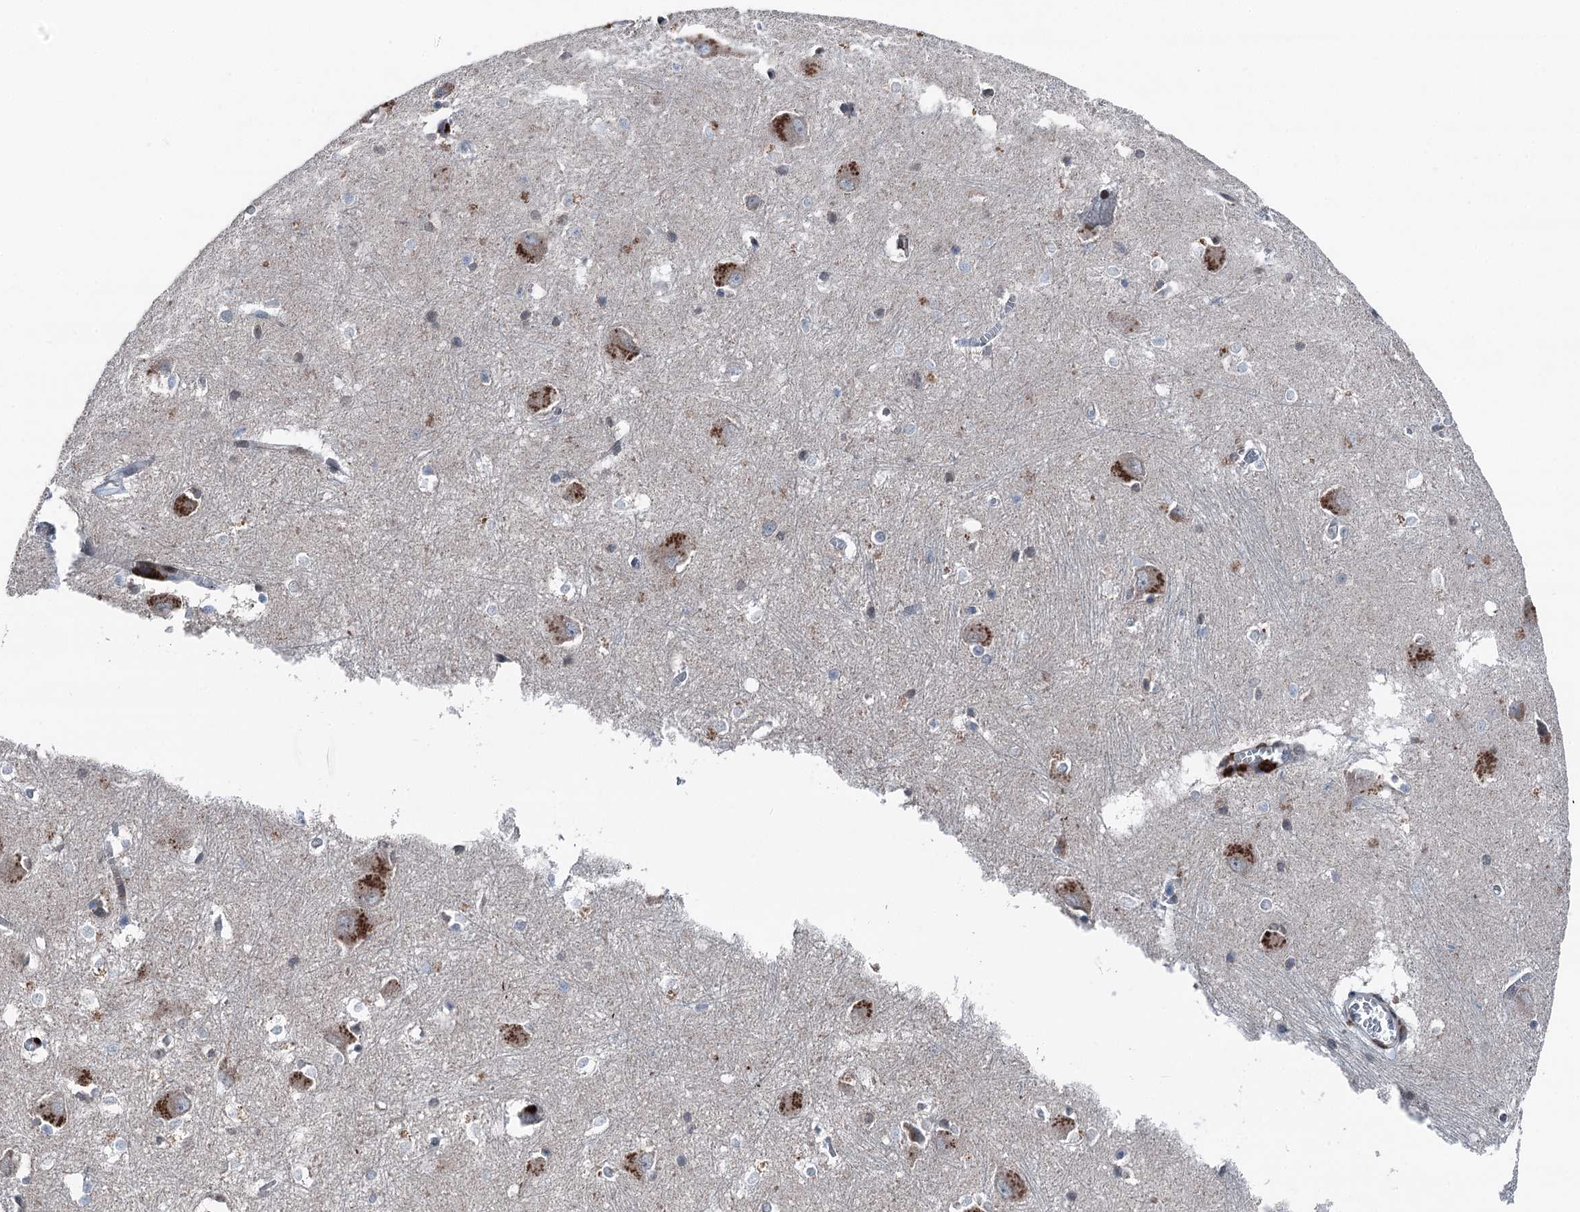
{"staining": {"intensity": "moderate", "quantity": "<25%", "location": "cytoplasmic/membranous"}, "tissue": "caudate", "cell_type": "Glial cells", "image_type": "normal", "snomed": [{"axis": "morphology", "description": "Normal tissue, NOS"}, {"axis": "topography", "description": "Lateral ventricle wall"}], "caption": "Immunohistochemical staining of unremarkable human caudate shows <25% levels of moderate cytoplasmic/membranous protein positivity in approximately <25% of glial cells. (Brightfield microscopy of DAB IHC at high magnification).", "gene": "MRPL14", "patient": {"sex": "male", "age": 37}}